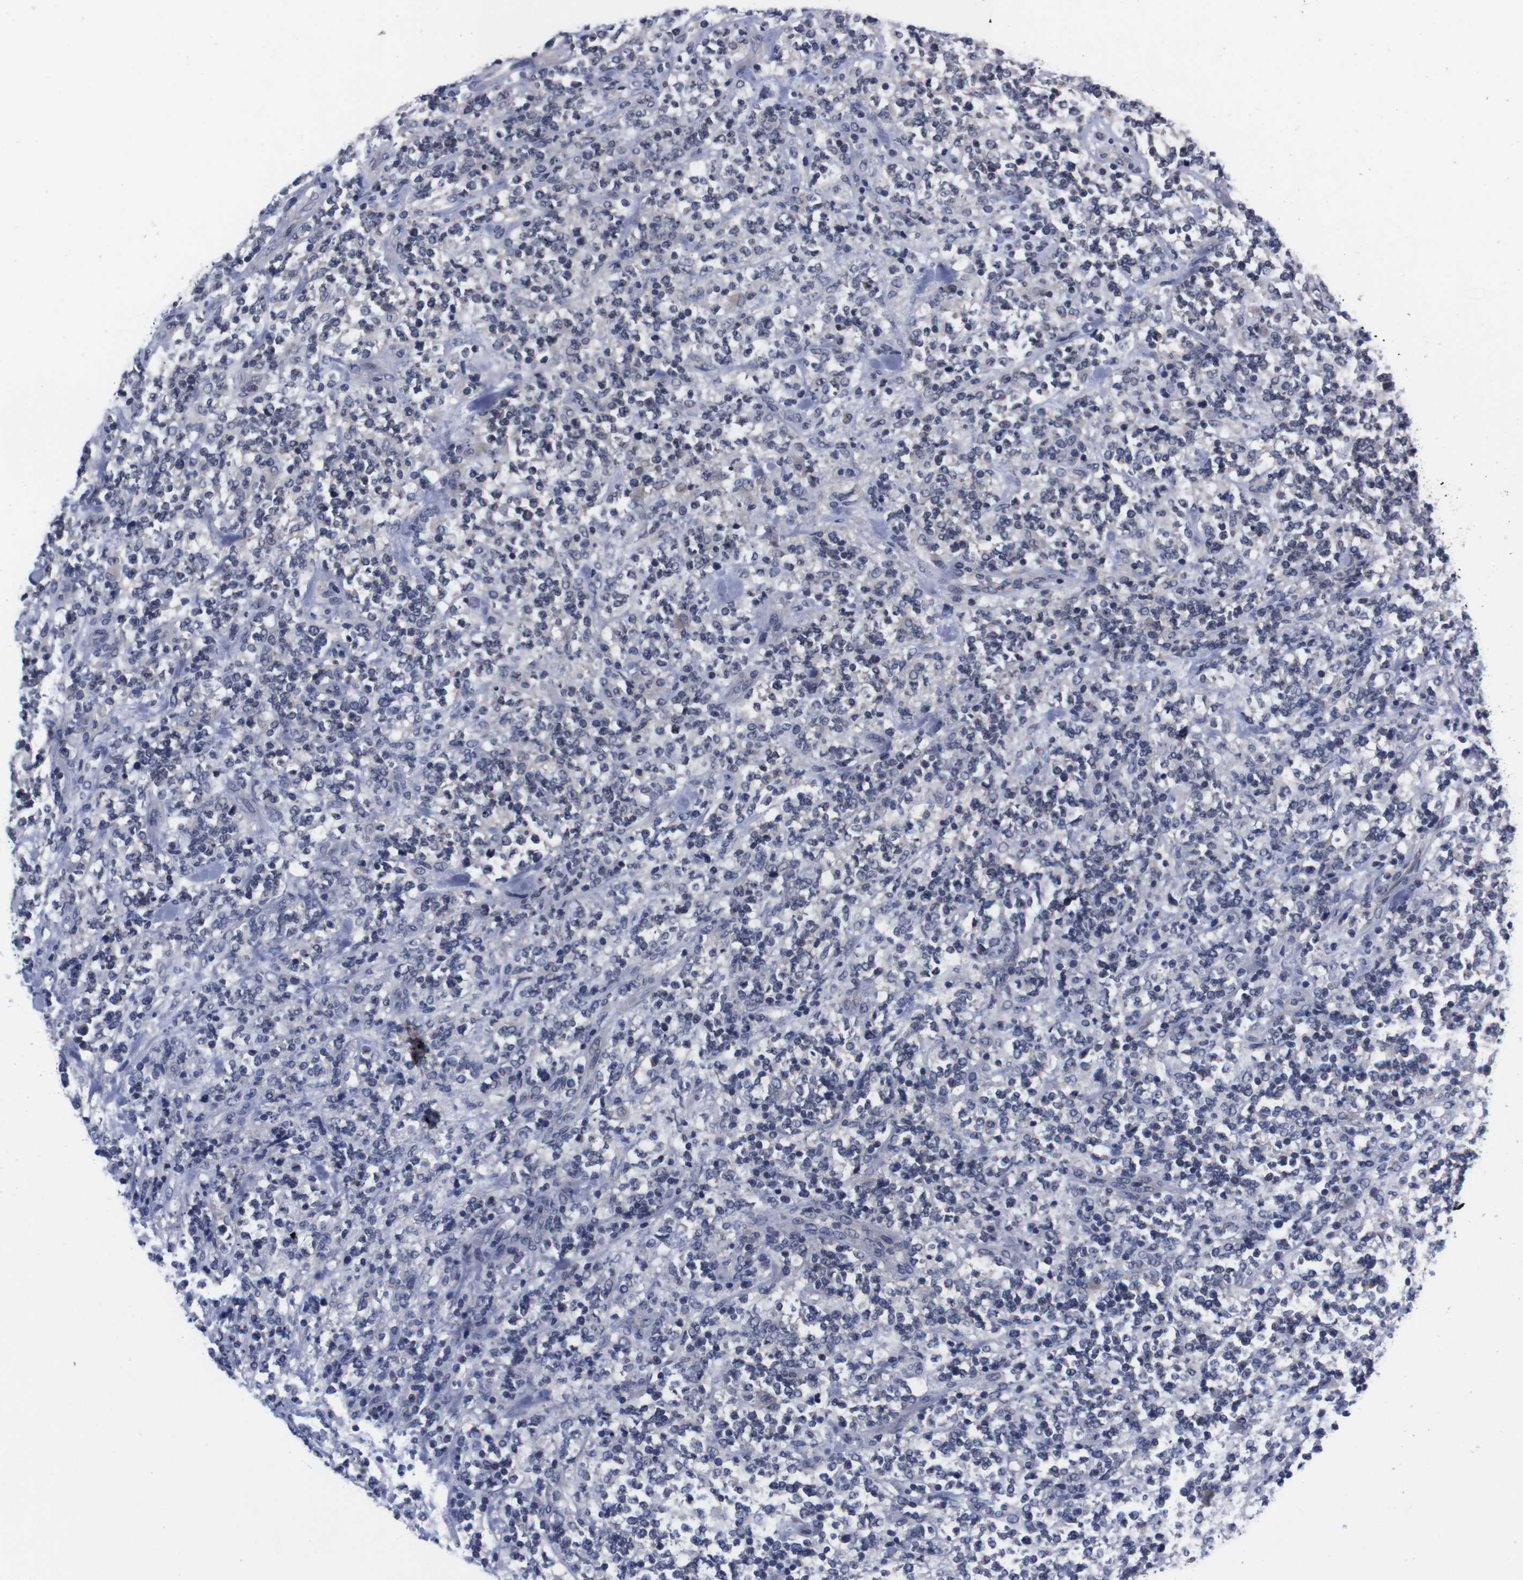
{"staining": {"intensity": "negative", "quantity": "none", "location": "none"}, "tissue": "lymphoma", "cell_type": "Tumor cells", "image_type": "cancer", "snomed": [{"axis": "morphology", "description": "Malignant lymphoma, non-Hodgkin's type, High grade"}, {"axis": "topography", "description": "Soft tissue"}], "caption": "IHC of human lymphoma displays no positivity in tumor cells.", "gene": "TNFRSF21", "patient": {"sex": "male", "age": 18}}